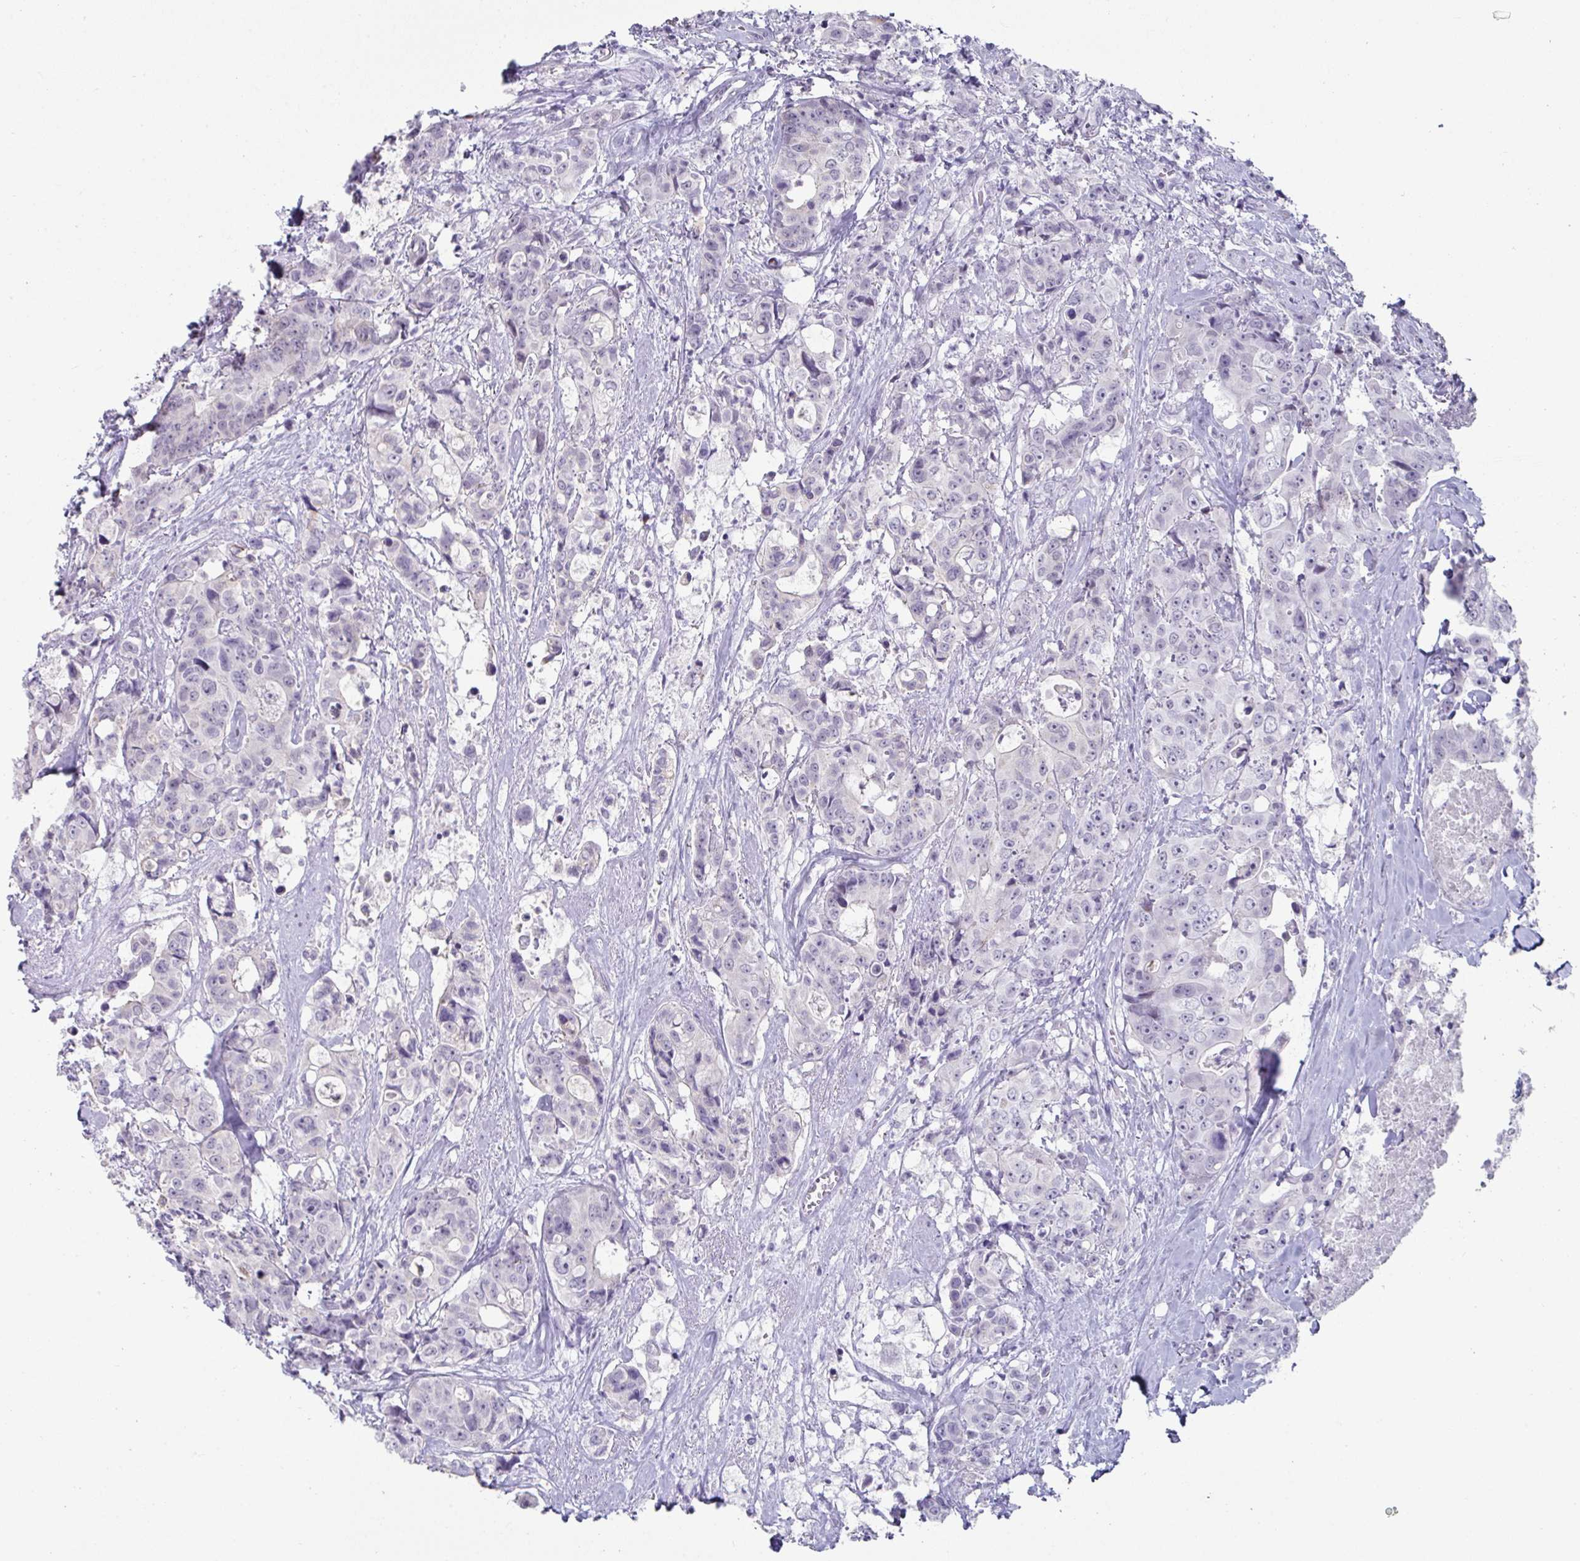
{"staining": {"intensity": "negative", "quantity": "none", "location": "none"}, "tissue": "colorectal cancer", "cell_type": "Tumor cells", "image_type": "cancer", "snomed": [{"axis": "morphology", "description": "Adenocarcinoma, NOS"}, {"axis": "topography", "description": "Rectum"}], "caption": "Human adenocarcinoma (colorectal) stained for a protein using IHC displays no expression in tumor cells.", "gene": "VSIG10L", "patient": {"sex": "female", "age": 62}}